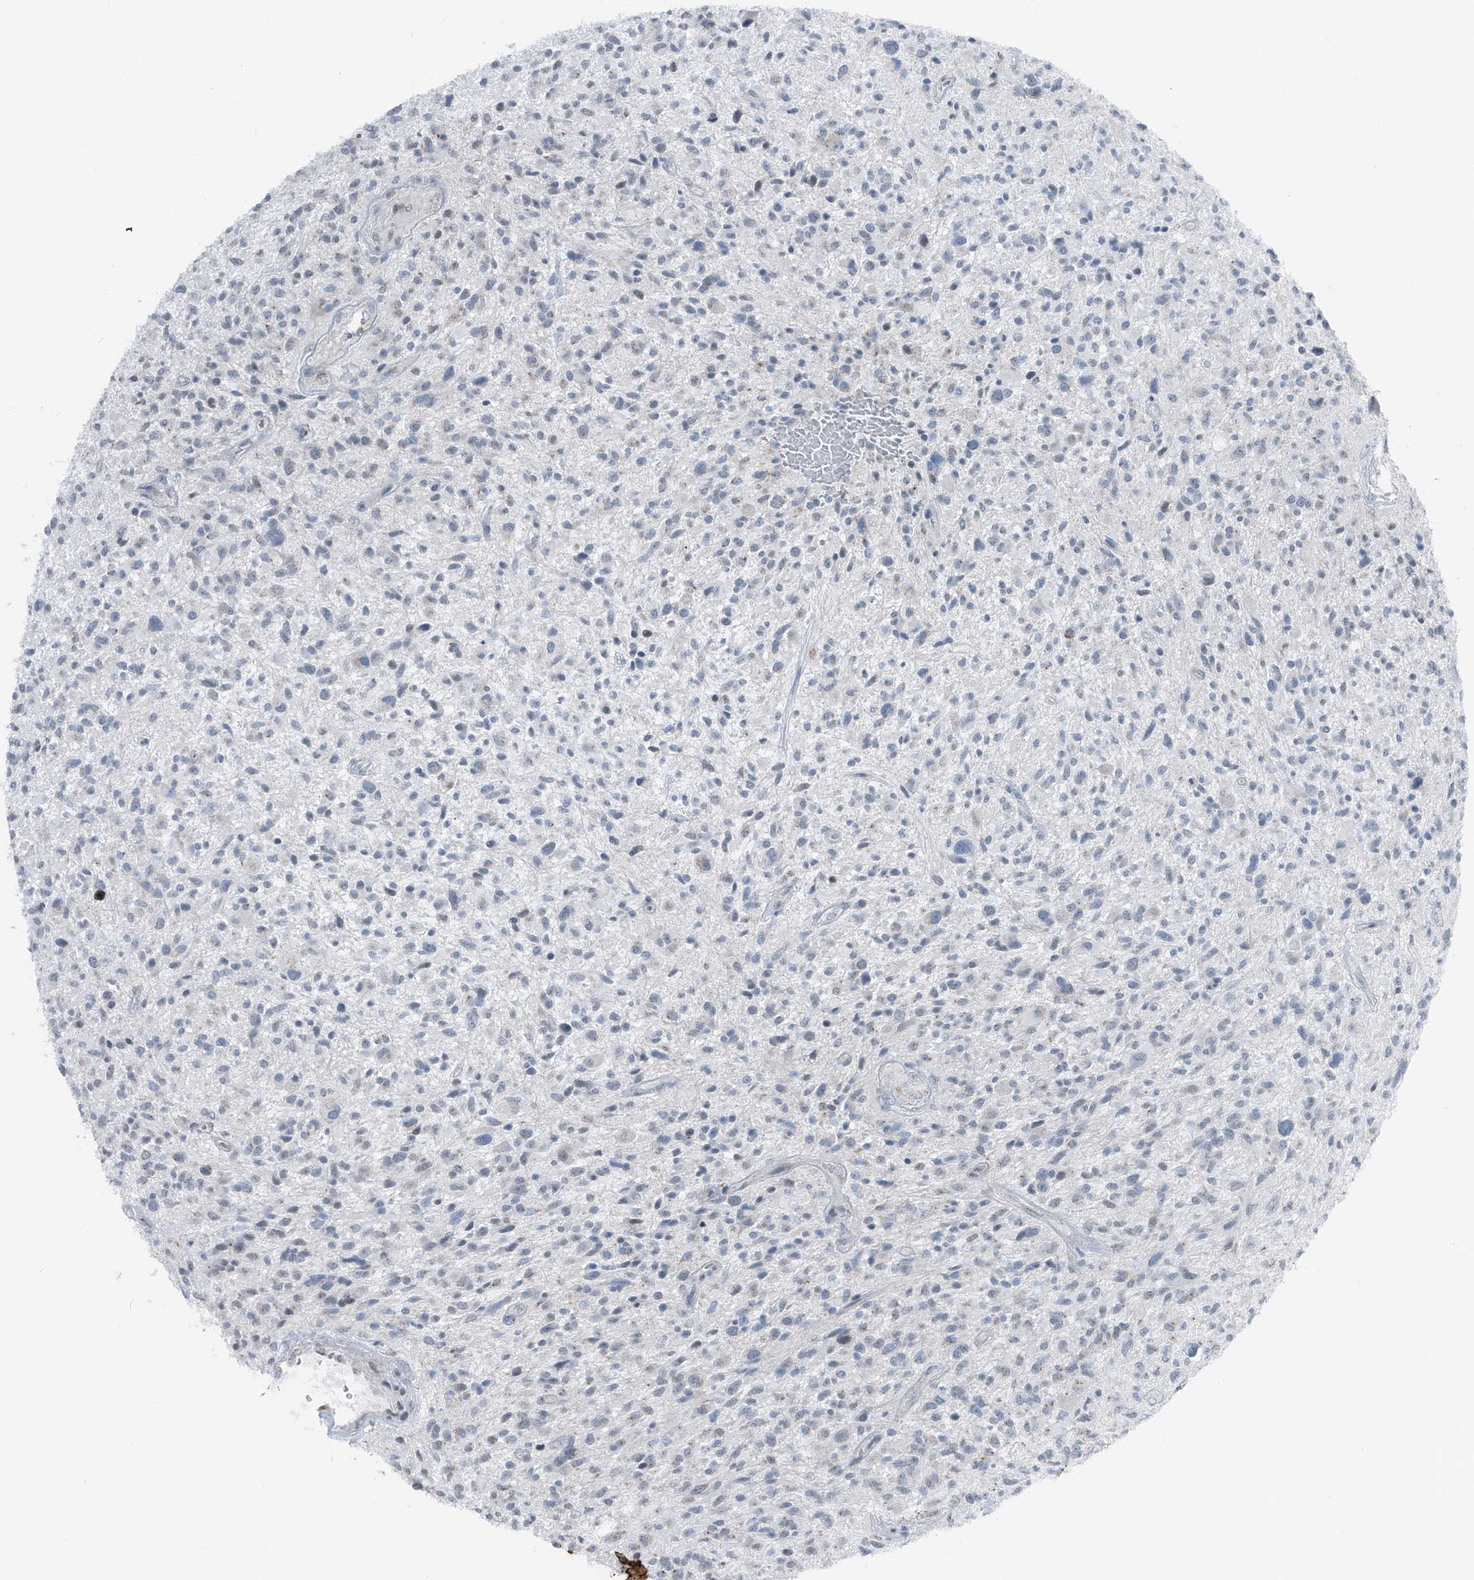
{"staining": {"intensity": "negative", "quantity": "none", "location": "none"}, "tissue": "glioma", "cell_type": "Tumor cells", "image_type": "cancer", "snomed": [{"axis": "morphology", "description": "Glioma, malignant, High grade"}, {"axis": "topography", "description": "Brain"}], "caption": "Immunohistochemistry micrograph of neoplastic tissue: human malignant high-grade glioma stained with DAB exhibits no significant protein positivity in tumor cells.", "gene": "DYRK1B", "patient": {"sex": "male", "age": 47}}